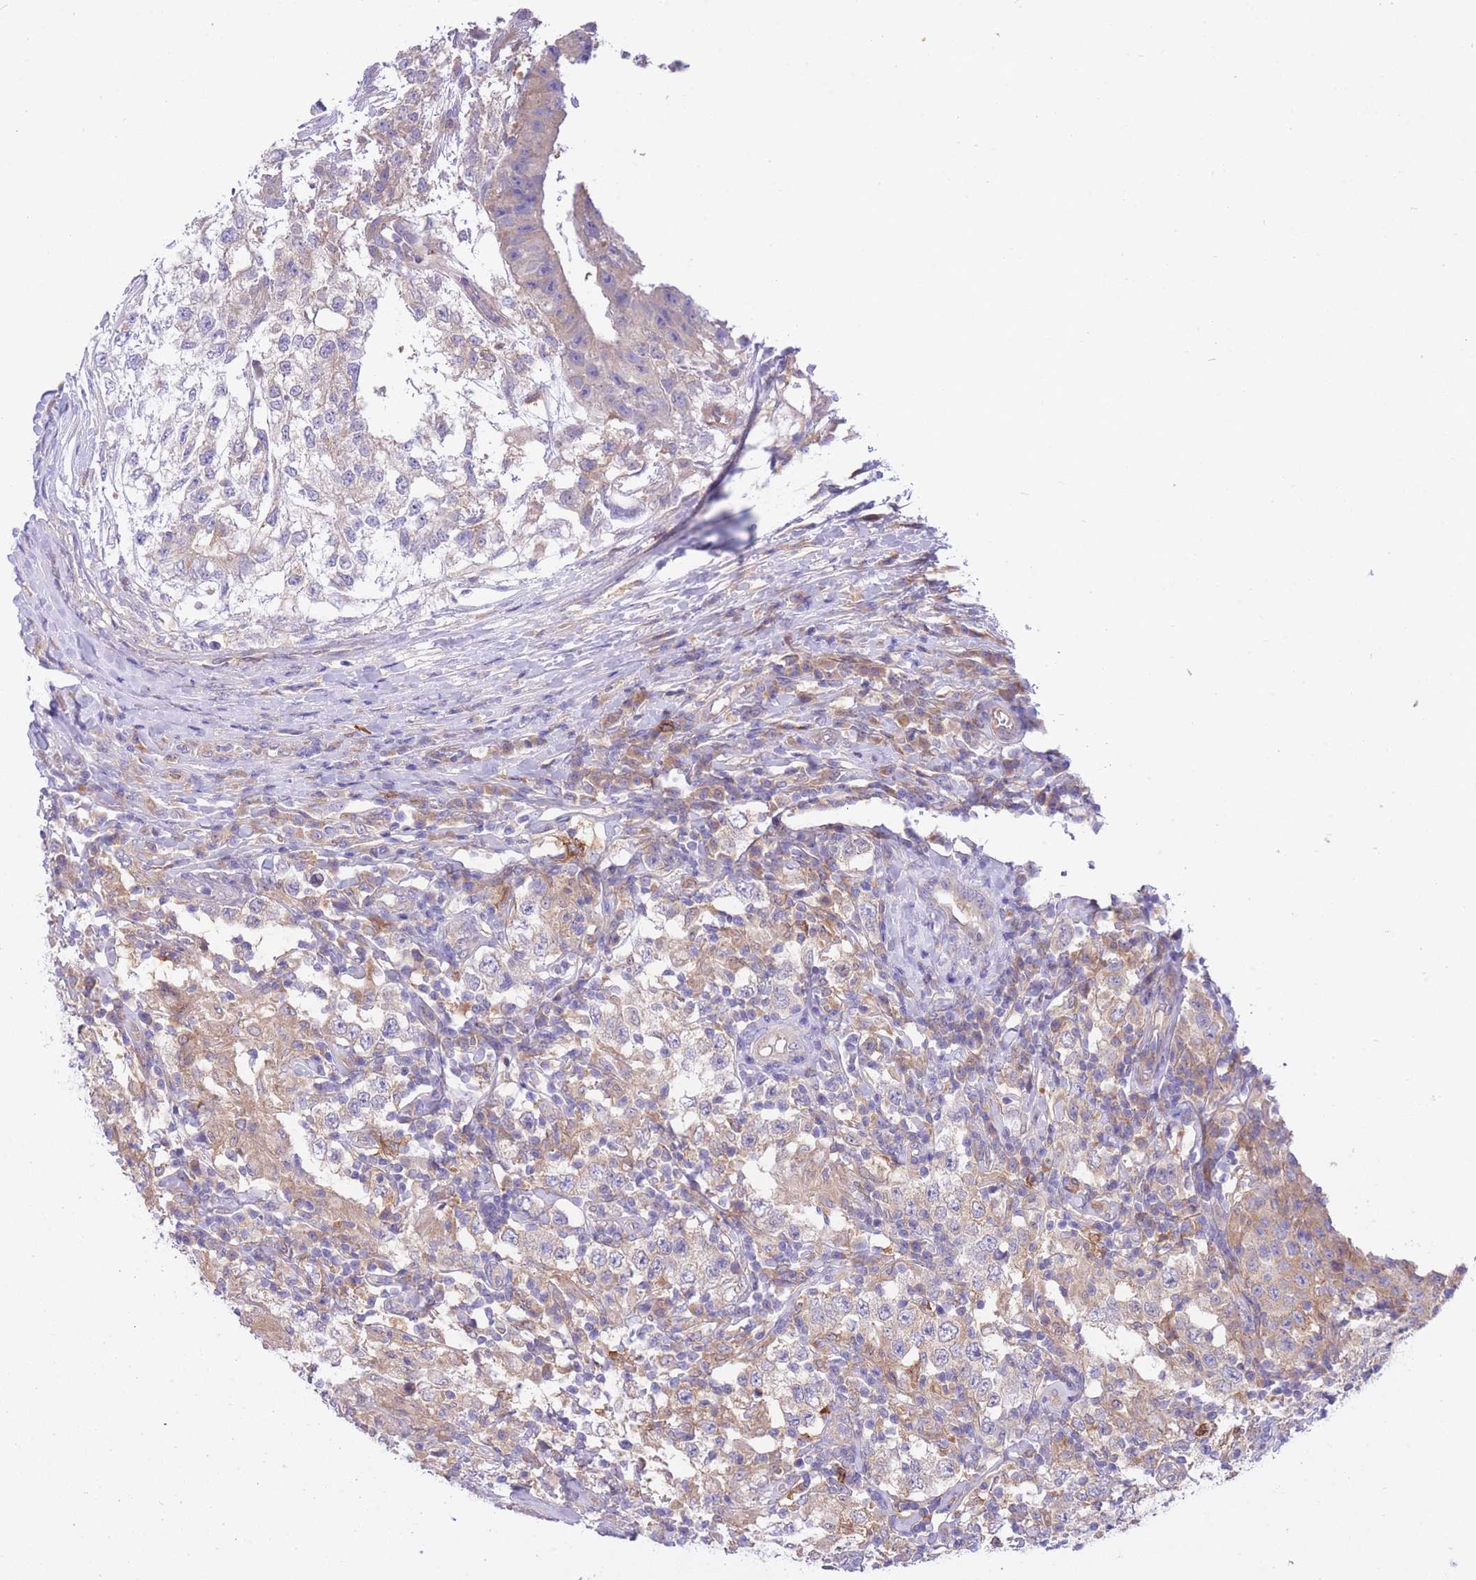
{"staining": {"intensity": "negative", "quantity": "none", "location": "none"}, "tissue": "testis cancer", "cell_type": "Tumor cells", "image_type": "cancer", "snomed": [{"axis": "morphology", "description": "Seminoma, NOS"}, {"axis": "morphology", "description": "Carcinoma, Embryonal, NOS"}, {"axis": "topography", "description": "Testis"}], "caption": "Immunohistochemistry histopathology image of neoplastic tissue: human seminoma (testis) stained with DAB demonstrates no significant protein positivity in tumor cells.", "gene": "NAMPT", "patient": {"sex": "male", "age": 41}}